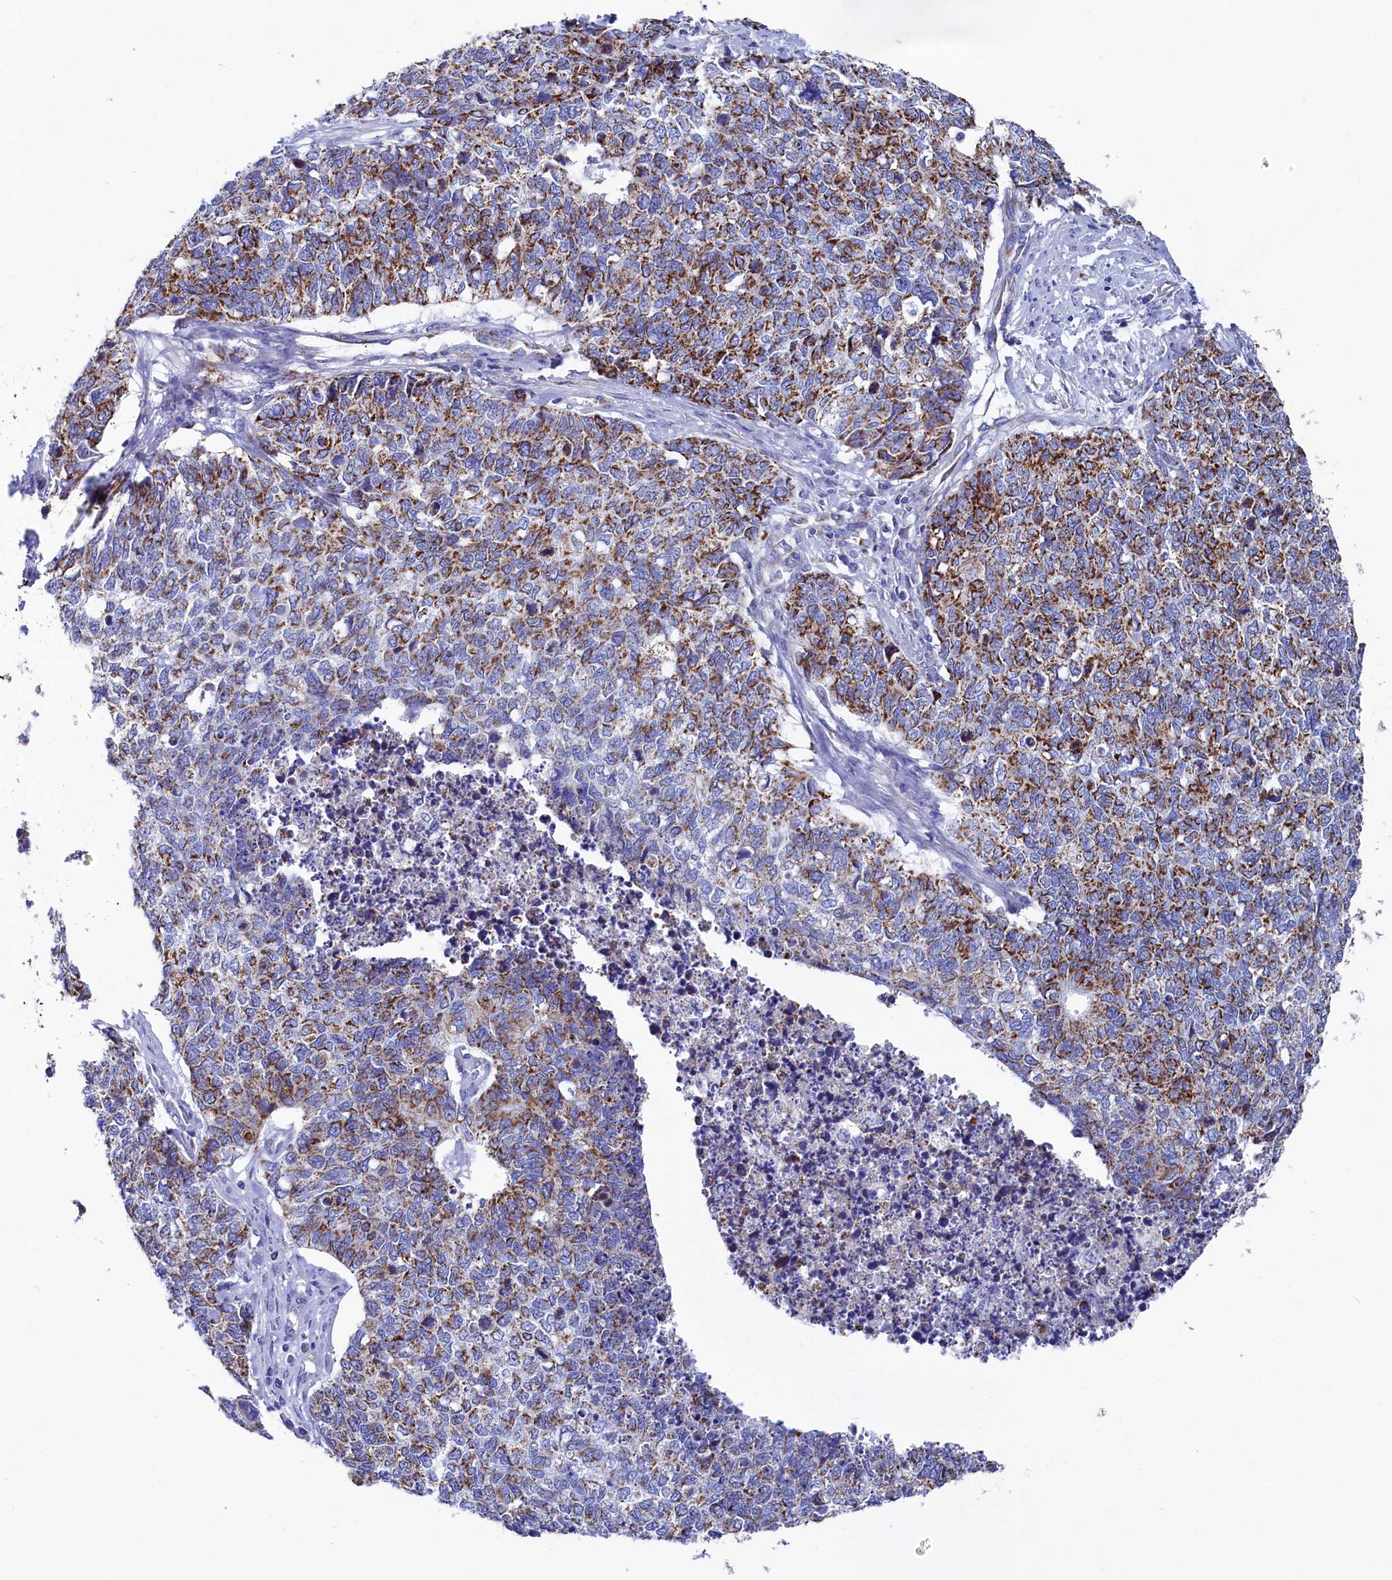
{"staining": {"intensity": "moderate", "quantity": ">75%", "location": "cytoplasmic/membranous"}, "tissue": "cervical cancer", "cell_type": "Tumor cells", "image_type": "cancer", "snomed": [{"axis": "morphology", "description": "Squamous cell carcinoma, NOS"}, {"axis": "topography", "description": "Cervix"}], "caption": "Immunohistochemistry (IHC) image of cervical cancer (squamous cell carcinoma) stained for a protein (brown), which shows medium levels of moderate cytoplasmic/membranous positivity in approximately >75% of tumor cells.", "gene": "MMAB", "patient": {"sex": "female", "age": 63}}